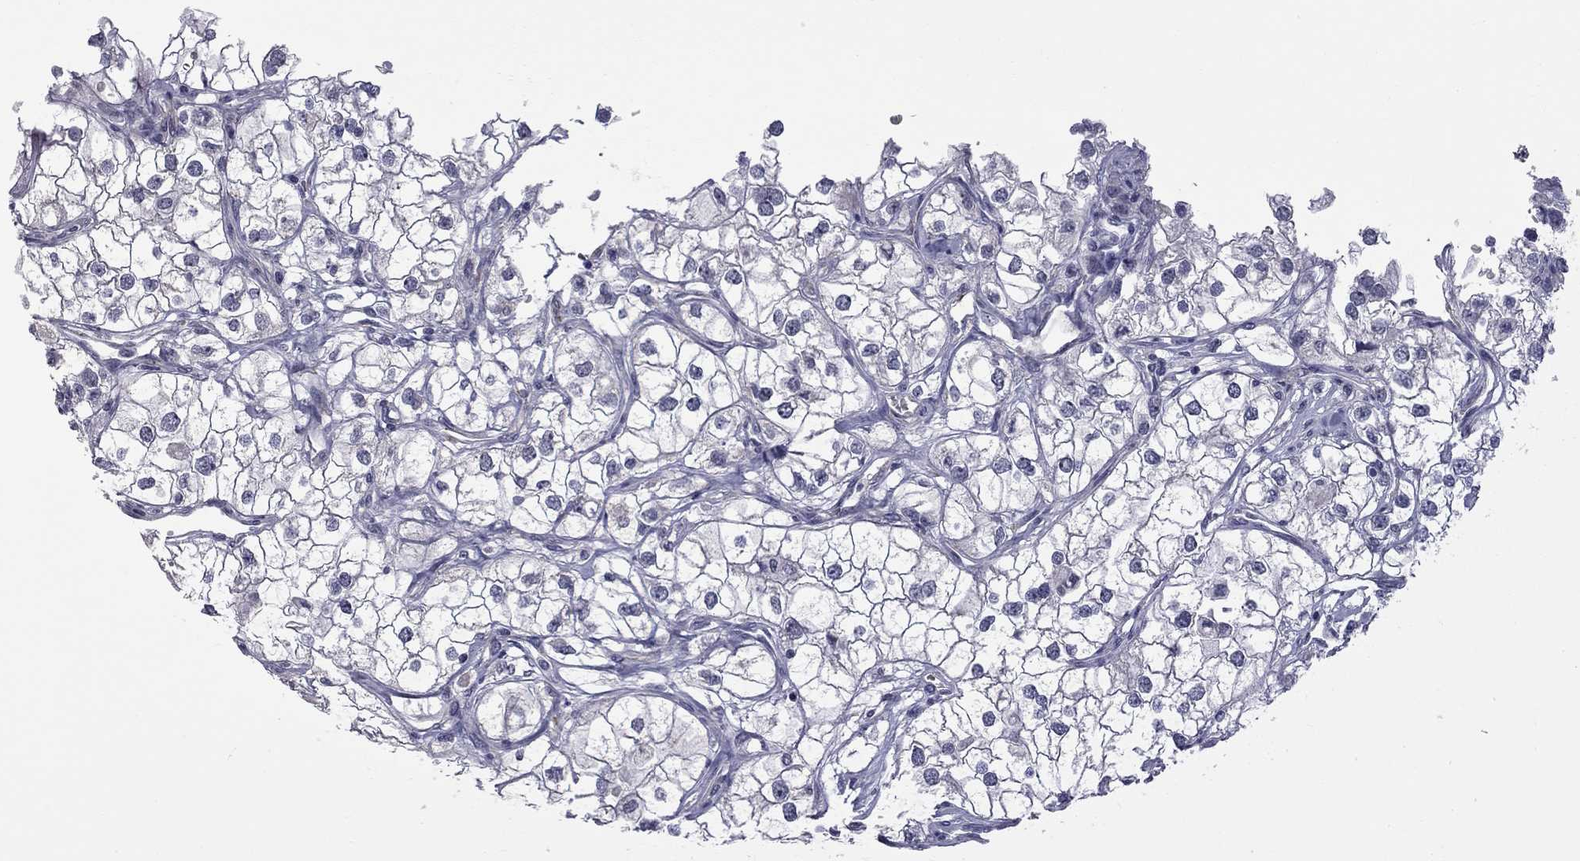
{"staining": {"intensity": "negative", "quantity": "none", "location": "none"}, "tissue": "renal cancer", "cell_type": "Tumor cells", "image_type": "cancer", "snomed": [{"axis": "morphology", "description": "Adenocarcinoma, NOS"}, {"axis": "topography", "description": "Kidney"}], "caption": "High power microscopy histopathology image of an immunohistochemistry (IHC) photomicrograph of renal cancer (adenocarcinoma), revealing no significant positivity in tumor cells.", "gene": "GSG1L", "patient": {"sex": "male", "age": 59}}